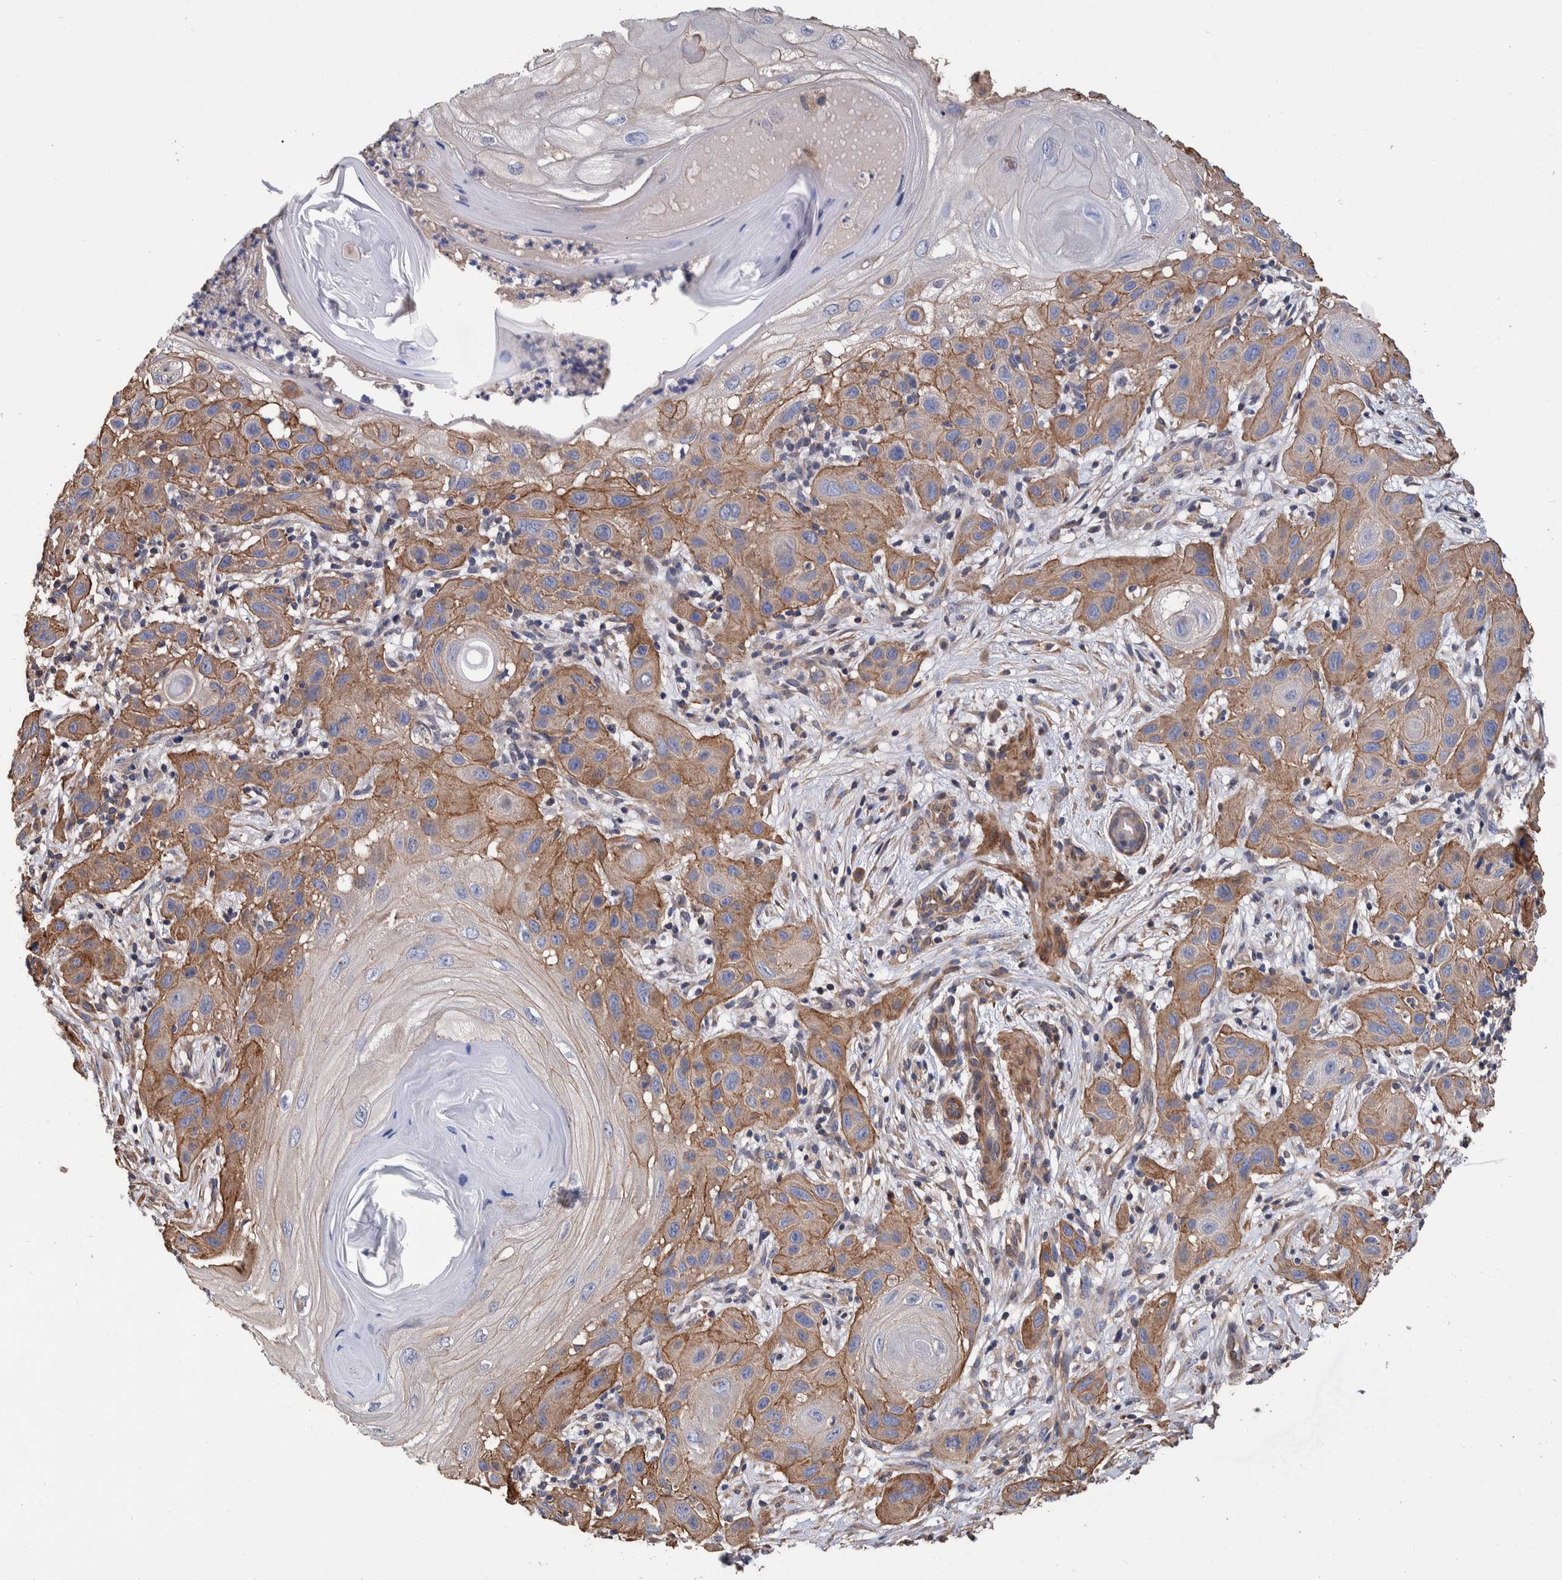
{"staining": {"intensity": "moderate", "quantity": "25%-75%", "location": "cytoplasmic/membranous"}, "tissue": "skin cancer", "cell_type": "Tumor cells", "image_type": "cancer", "snomed": [{"axis": "morphology", "description": "Squamous cell carcinoma, NOS"}, {"axis": "topography", "description": "Skin"}], "caption": "About 25%-75% of tumor cells in human skin squamous cell carcinoma reveal moderate cytoplasmic/membranous protein positivity as visualized by brown immunohistochemical staining.", "gene": "SLC45A4", "patient": {"sex": "female", "age": 96}}